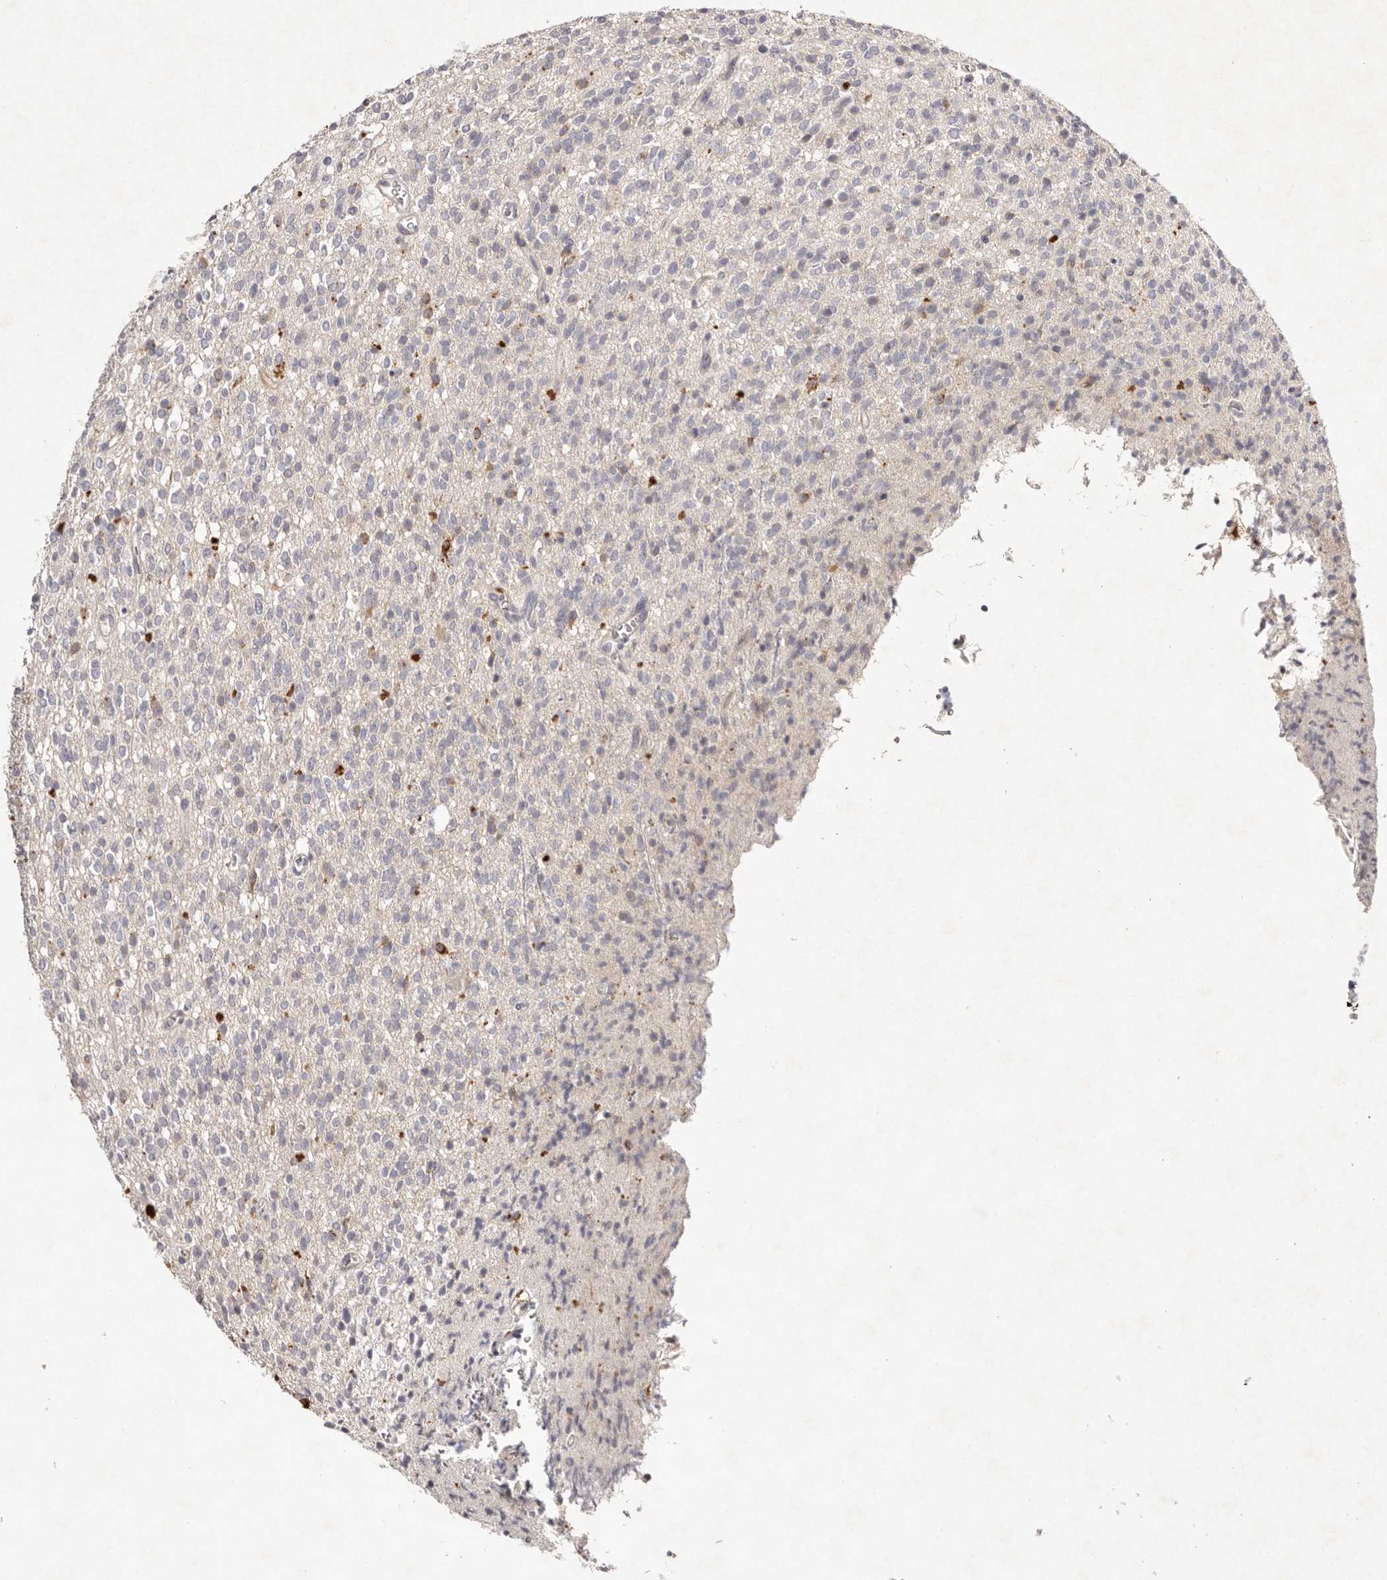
{"staining": {"intensity": "negative", "quantity": "none", "location": "none"}, "tissue": "glioma", "cell_type": "Tumor cells", "image_type": "cancer", "snomed": [{"axis": "morphology", "description": "Glioma, malignant, High grade"}, {"axis": "topography", "description": "Brain"}], "caption": "Immunohistochemistry histopathology image of human glioma stained for a protein (brown), which exhibits no positivity in tumor cells. (Brightfield microscopy of DAB (3,3'-diaminobenzidine) immunohistochemistry (IHC) at high magnification).", "gene": "SCUBE2", "patient": {"sex": "male", "age": 34}}